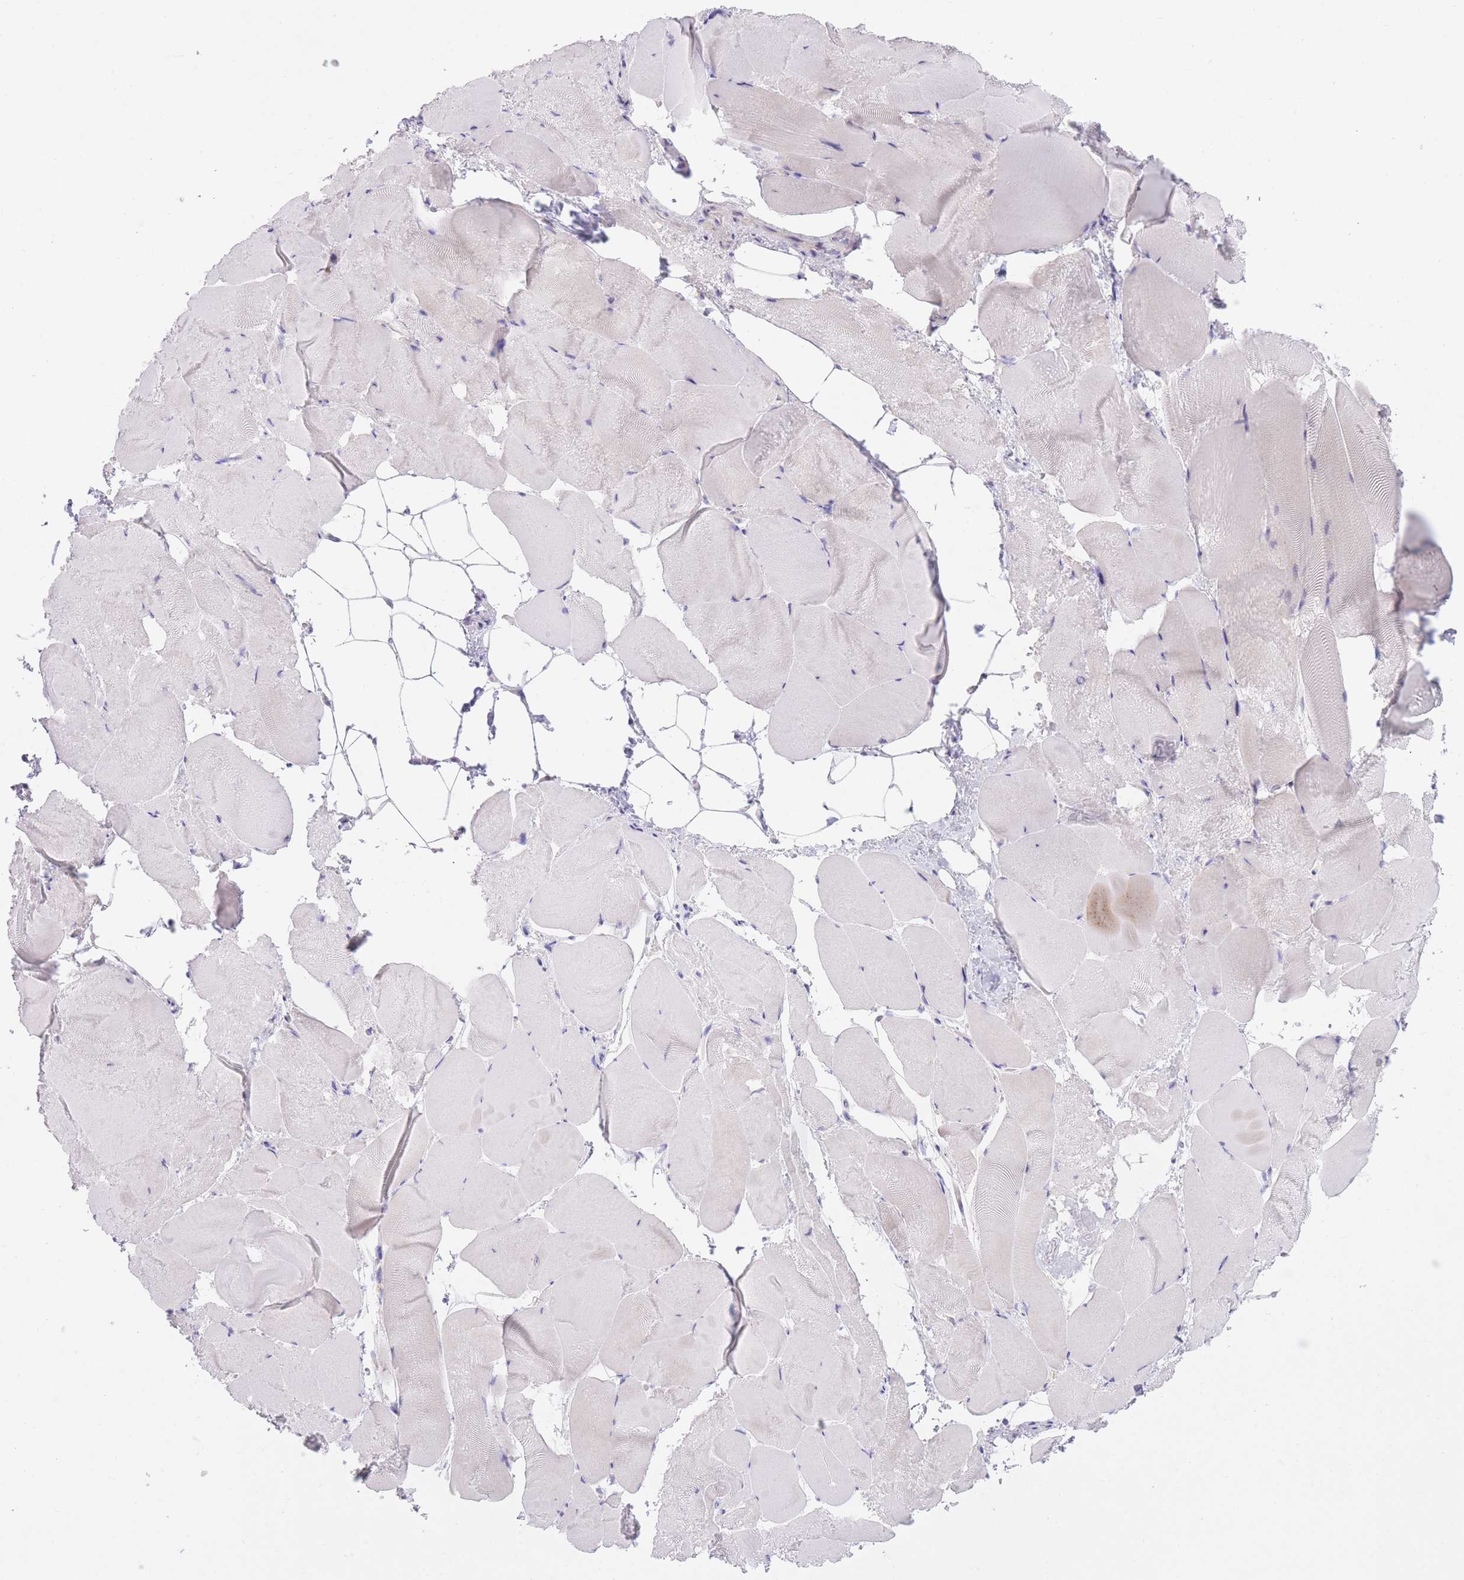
{"staining": {"intensity": "negative", "quantity": "none", "location": "none"}, "tissue": "skeletal muscle", "cell_type": "Myocytes", "image_type": "normal", "snomed": [{"axis": "morphology", "description": "Normal tissue, NOS"}, {"axis": "topography", "description": "Skeletal muscle"}], "caption": "Immunohistochemistry photomicrograph of unremarkable skeletal muscle: human skeletal muscle stained with DAB (3,3'-diaminobenzidine) displays no significant protein expression in myocytes.", "gene": "WDR70", "patient": {"sex": "female", "age": 64}}